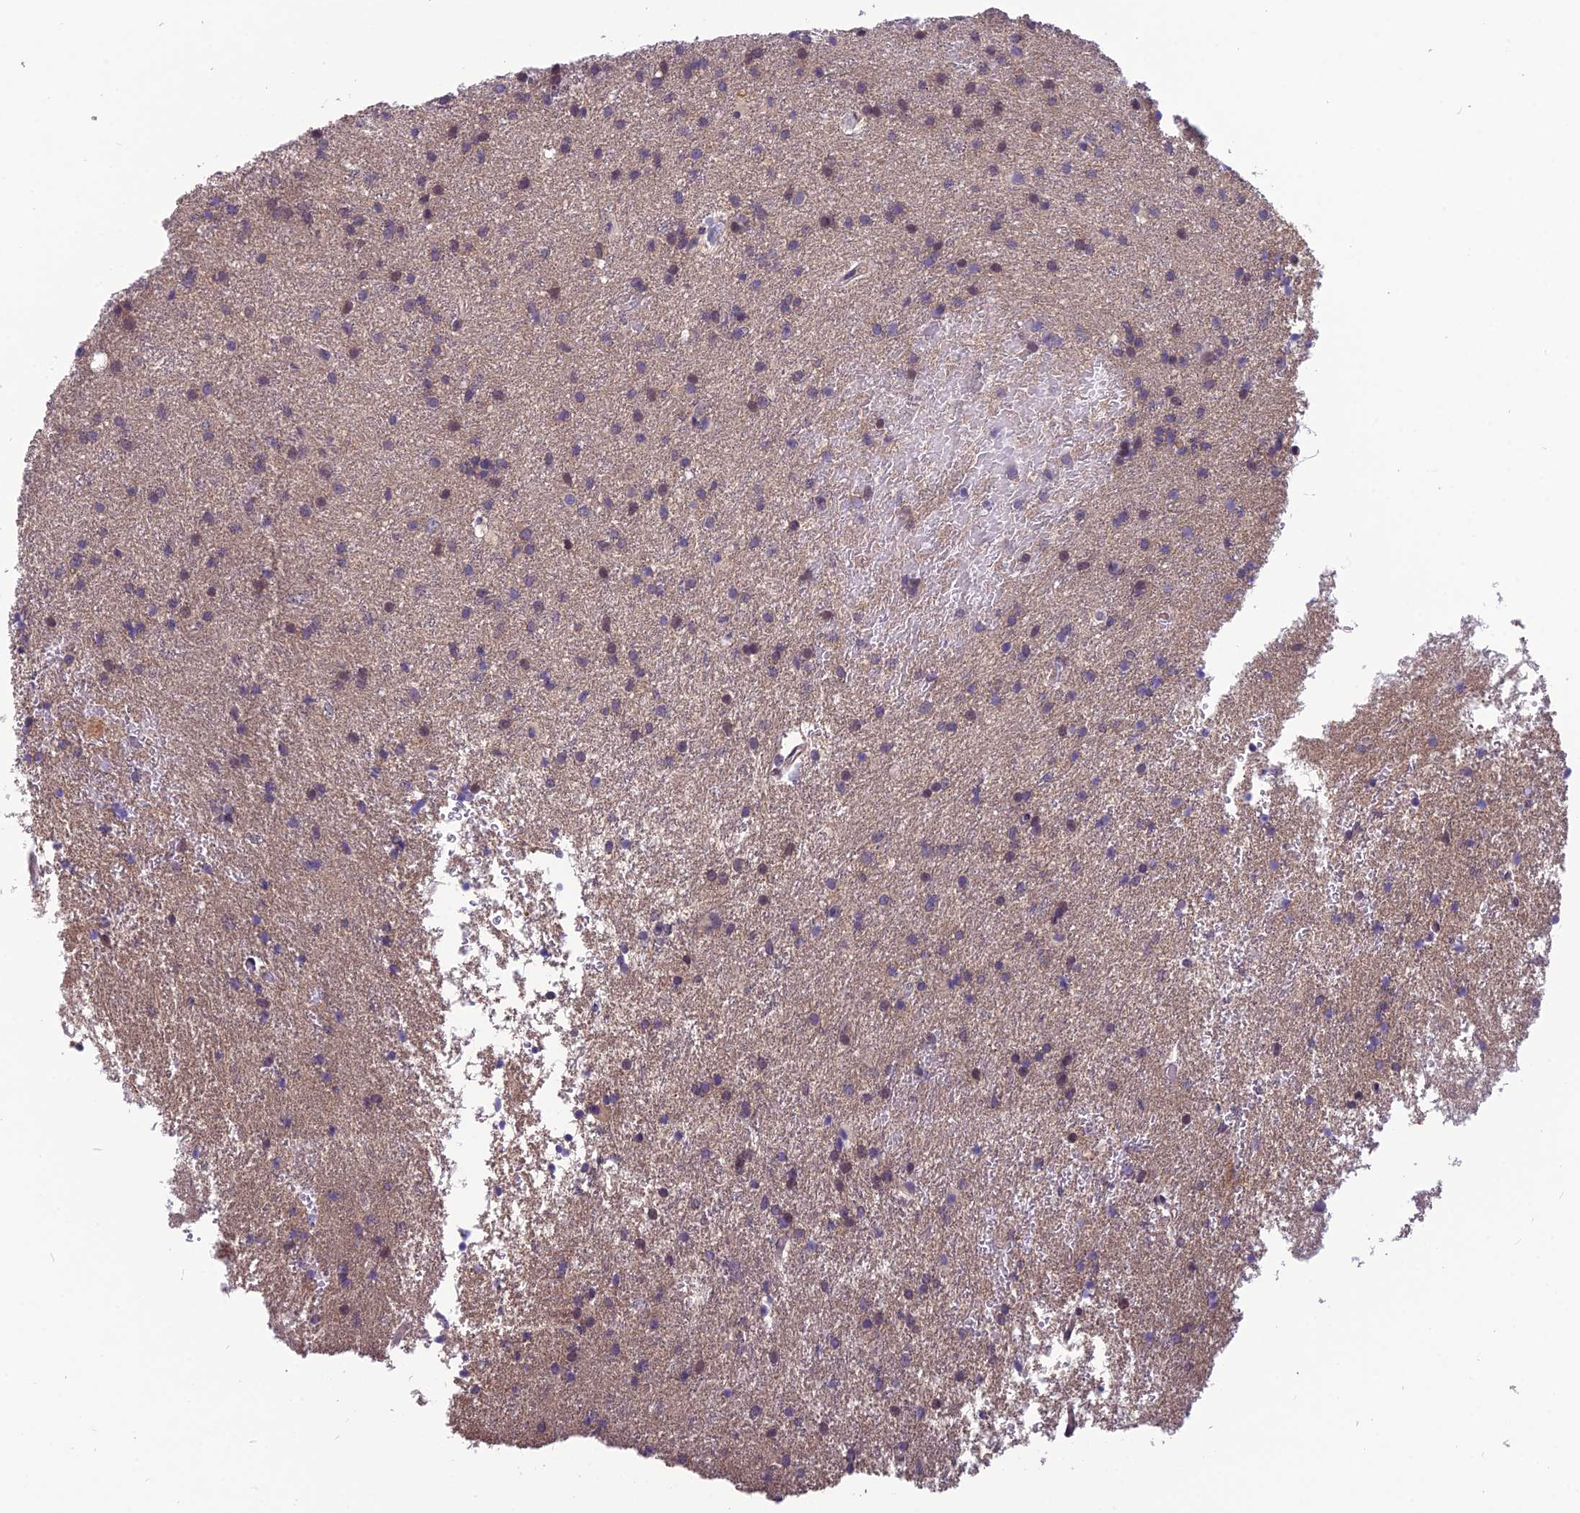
{"staining": {"intensity": "negative", "quantity": "none", "location": "none"}, "tissue": "glioma", "cell_type": "Tumor cells", "image_type": "cancer", "snomed": [{"axis": "morphology", "description": "Glioma, malignant, High grade"}, {"axis": "topography", "description": "Brain"}], "caption": "A high-resolution micrograph shows IHC staining of glioma, which demonstrates no significant positivity in tumor cells.", "gene": "TSPAN15", "patient": {"sex": "female", "age": 50}}